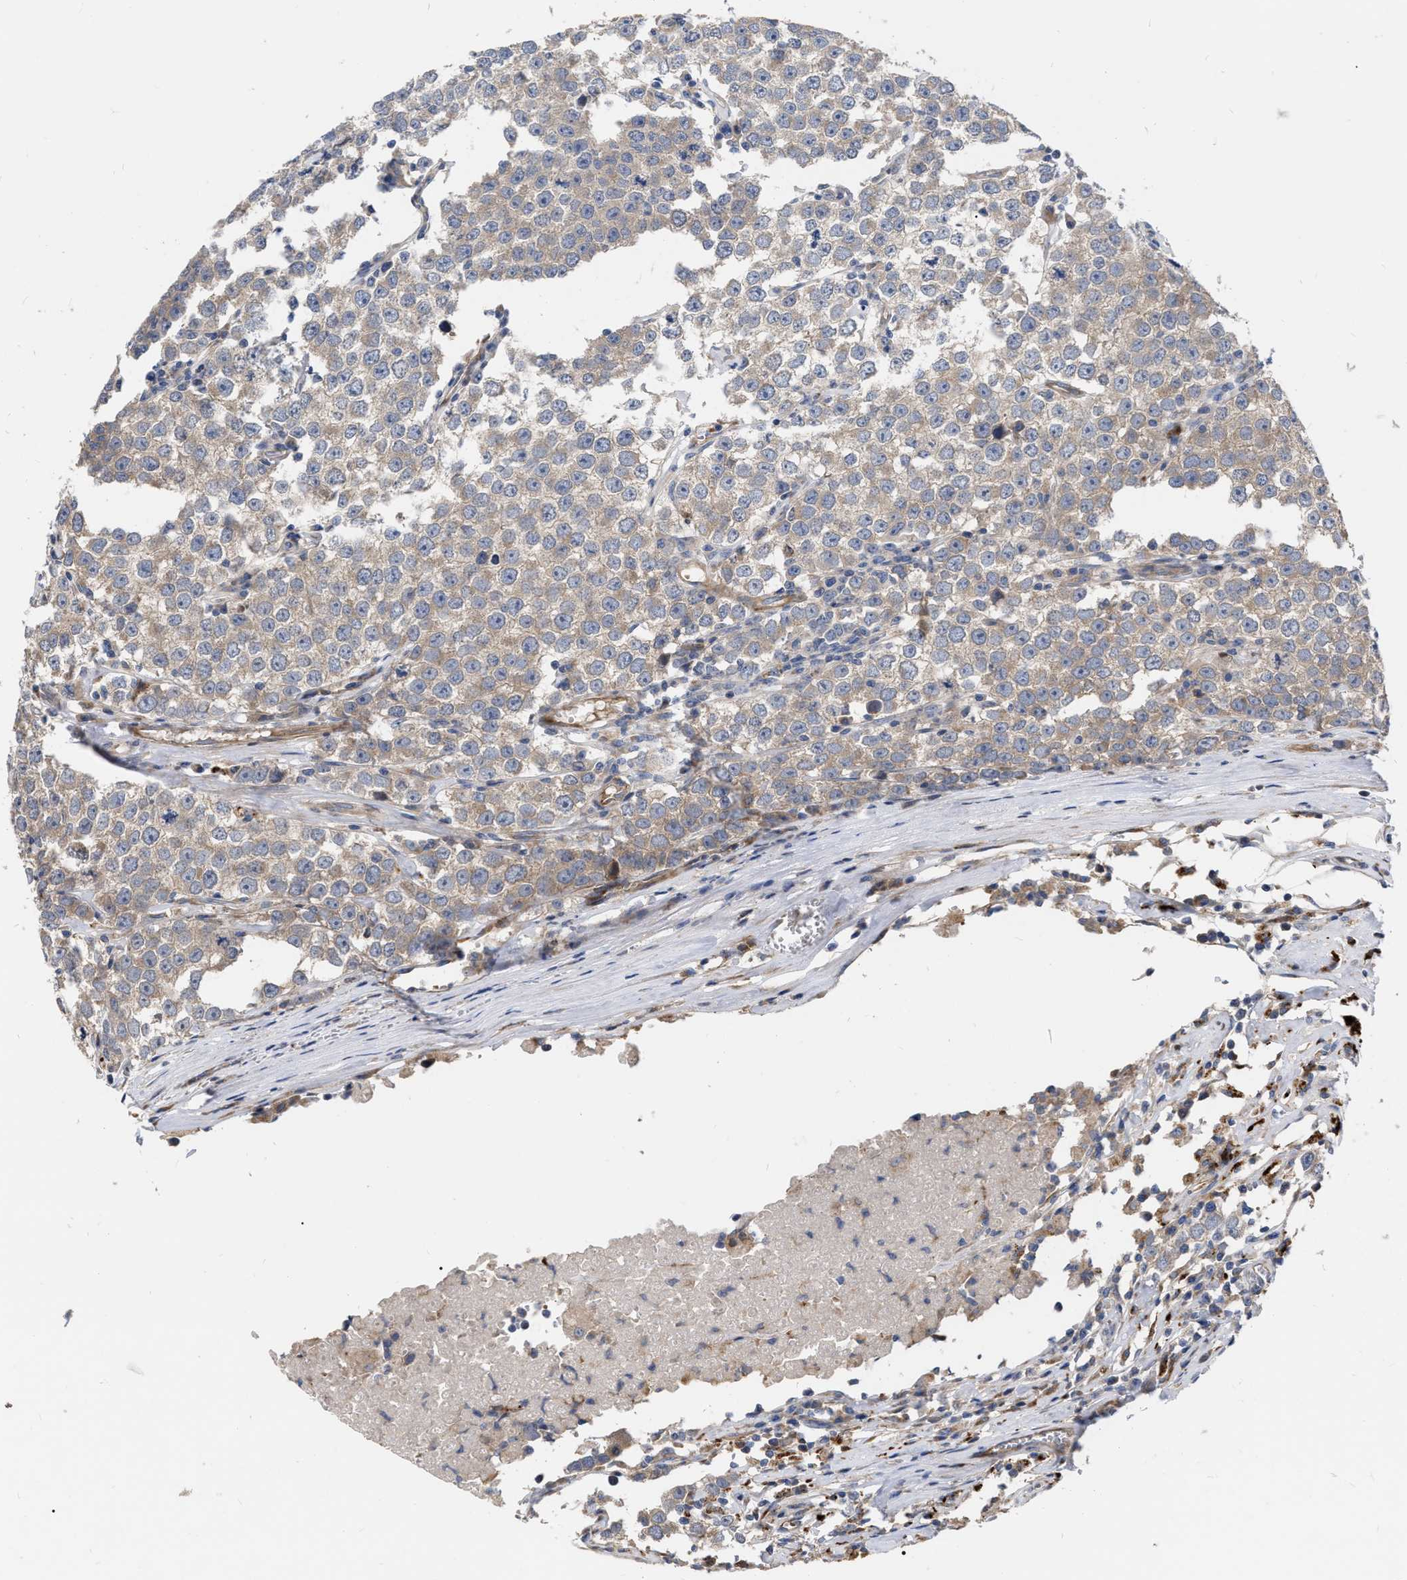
{"staining": {"intensity": "weak", "quantity": "<25%", "location": "cytoplasmic/membranous"}, "tissue": "testis cancer", "cell_type": "Tumor cells", "image_type": "cancer", "snomed": [{"axis": "morphology", "description": "Seminoma, NOS"}, {"axis": "morphology", "description": "Carcinoma, Embryonal, NOS"}, {"axis": "topography", "description": "Testis"}], "caption": "This is an immunohistochemistry image of human embryonal carcinoma (testis). There is no staining in tumor cells.", "gene": "MLST8", "patient": {"sex": "male", "age": 52}}